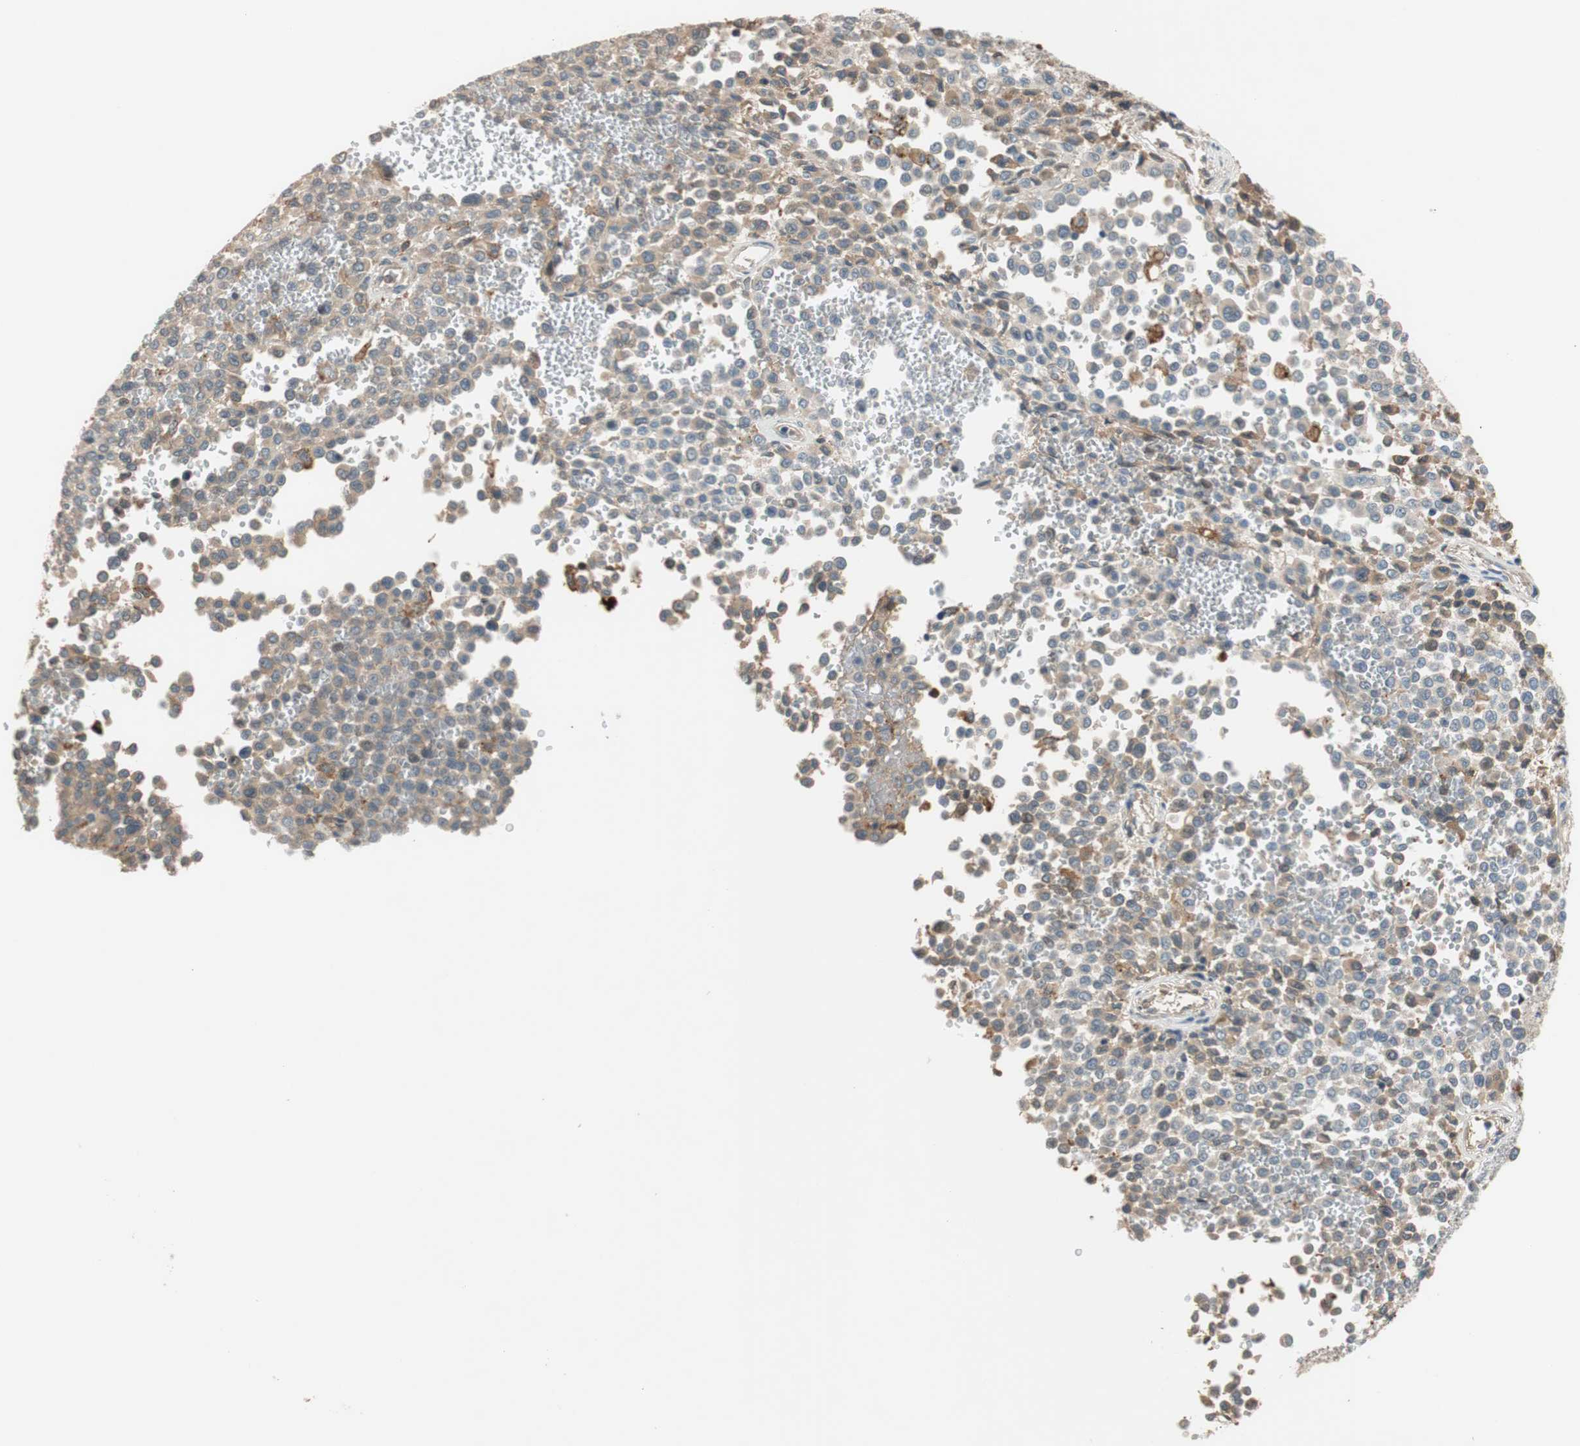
{"staining": {"intensity": "weak", "quantity": ">75%", "location": "cytoplasmic/membranous"}, "tissue": "melanoma", "cell_type": "Tumor cells", "image_type": "cancer", "snomed": [{"axis": "morphology", "description": "Malignant melanoma, Metastatic site"}, {"axis": "topography", "description": "Pancreas"}], "caption": "Malignant melanoma (metastatic site) stained with a brown dye displays weak cytoplasmic/membranous positive staining in about >75% of tumor cells.", "gene": "C4A", "patient": {"sex": "female", "age": 30}}